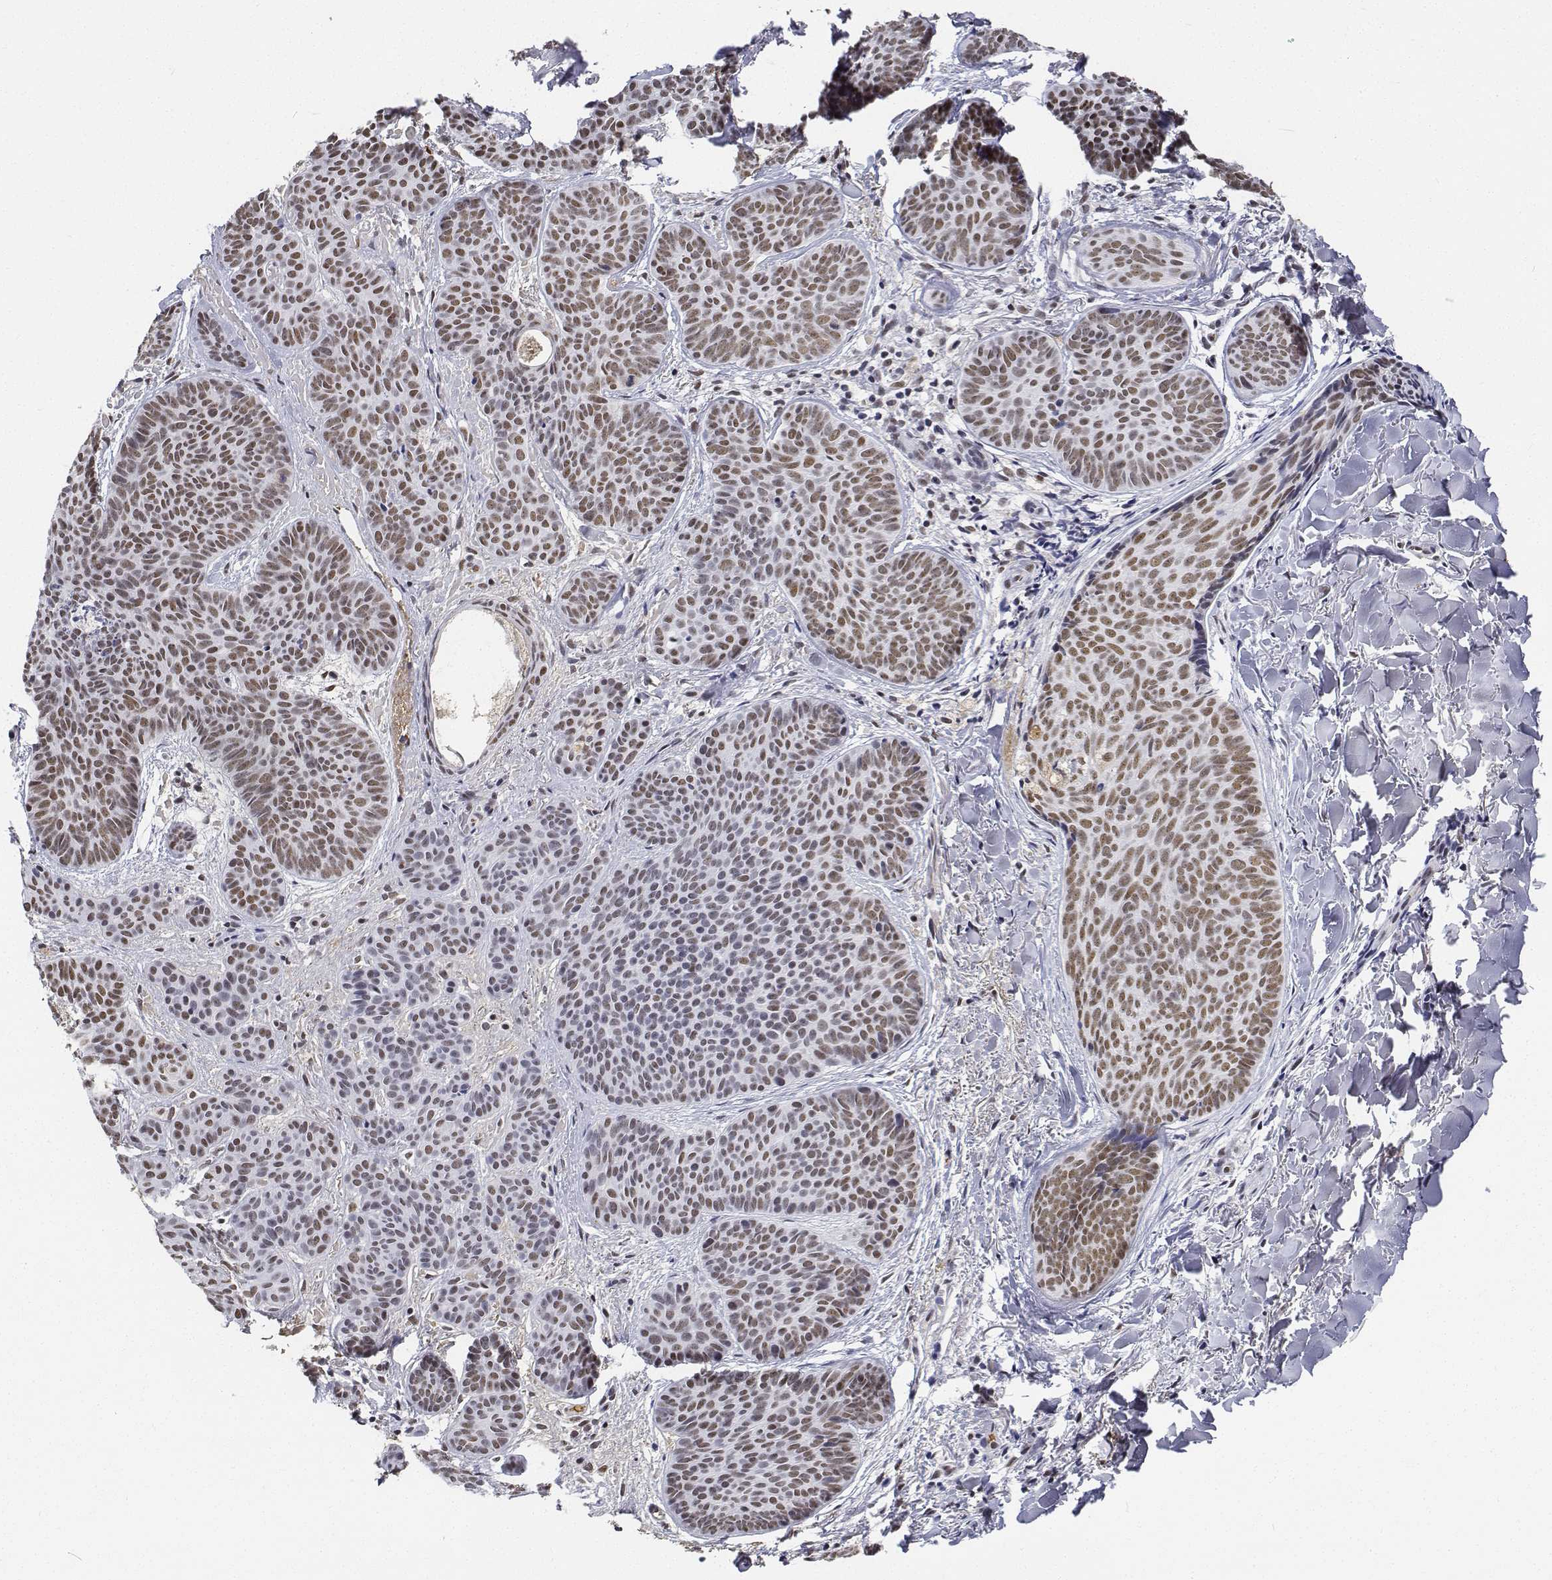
{"staining": {"intensity": "moderate", "quantity": ">75%", "location": "nuclear"}, "tissue": "skin cancer", "cell_type": "Tumor cells", "image_type": "cancer", "snomed": [{"axis": "morphology", "description": "Basal cell carcinoma"}, {"axis": "topography", "description": "Skin"}], "caption": "Protein expression analysis of skin basal cell carcinoma shows moderate nuclear positivity in approximately >75% of tumor cells.", "gene": "ATRX", "patient": {"sex": "female", "age": 82}}